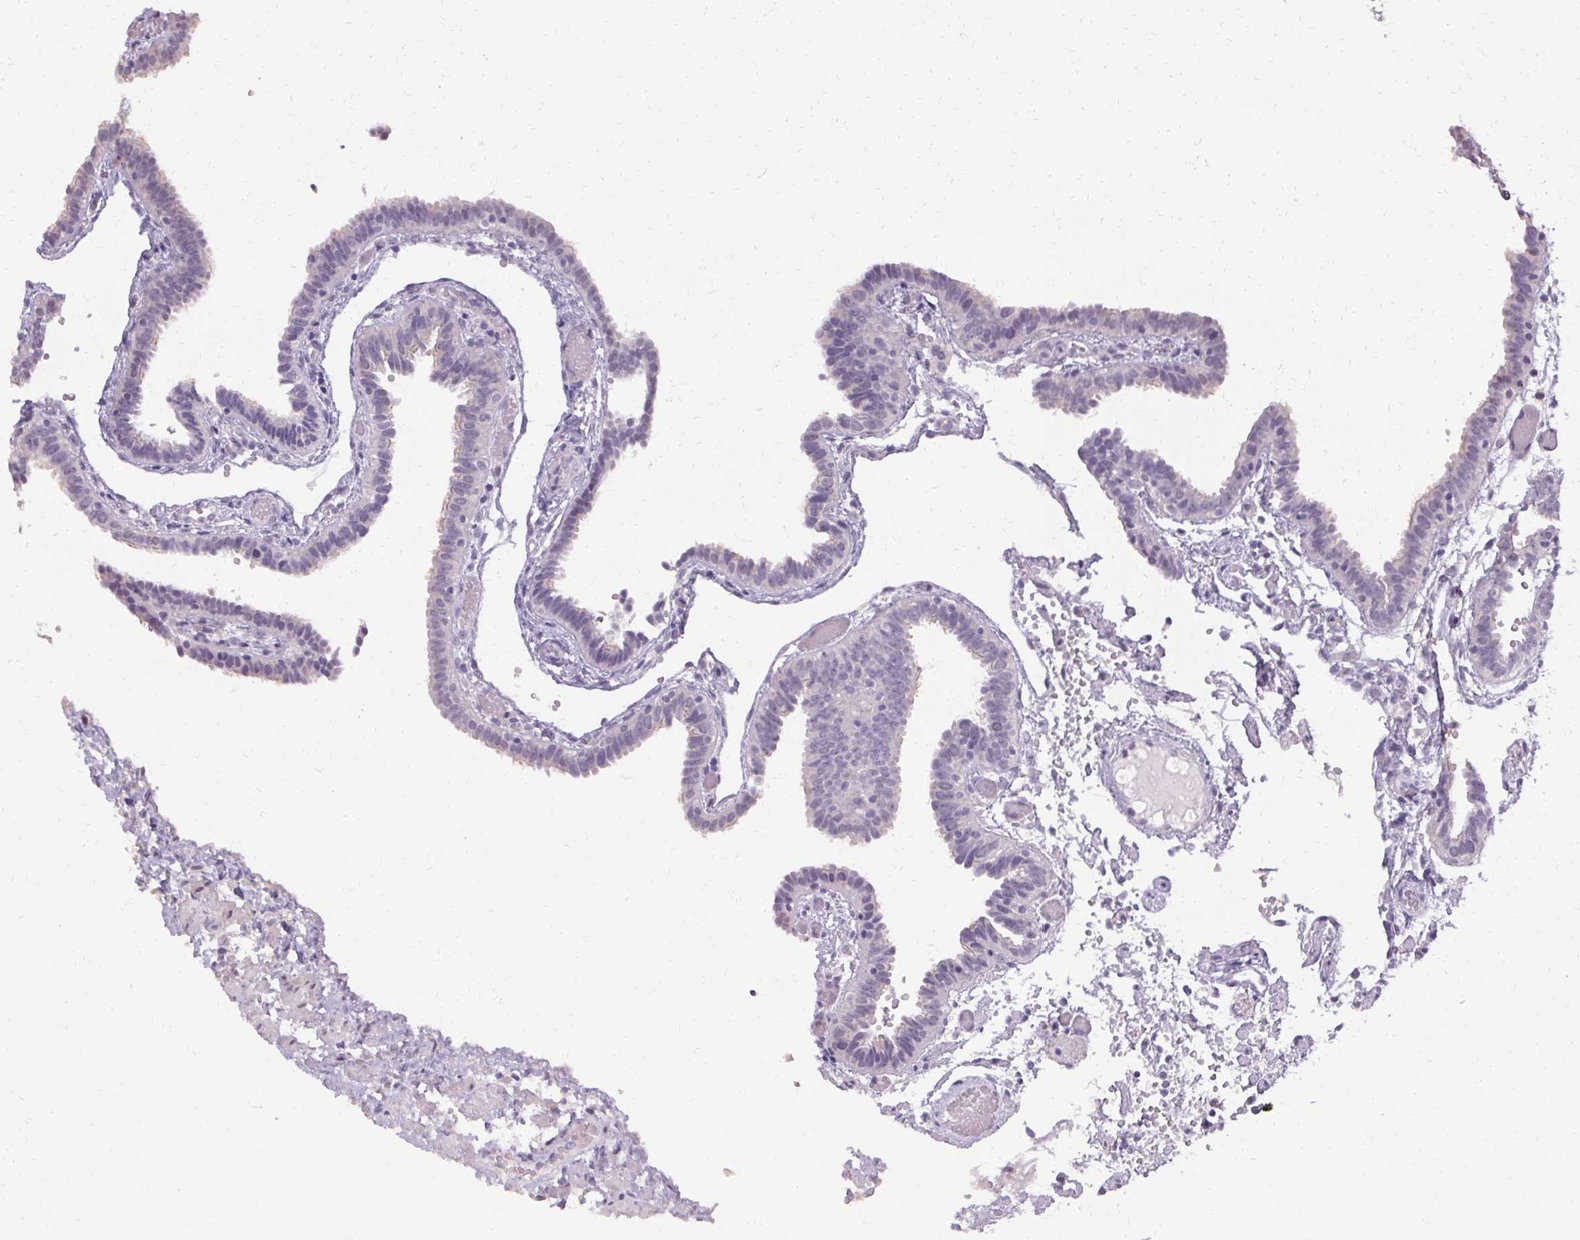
{"staining": {"intensity": "negative", "quantity": "none", "location": "none"}, "tissue": "fallopian tube", "cell_type": "Glandular cells", "image_type": "normal", "snomed": [{"axis": "morphology", "description": "Normal tissue, NOS"}, {"axis": "topography", "description": "Fallopian tube"}], "caption": "Immunohistochemistry (IHC) image of benign human fallopian tube stained for a protein (brown), which demonstrates no staining in glandular cells.", "gene": "PMEL", "patient": {"sex": "female", "age": 37}}